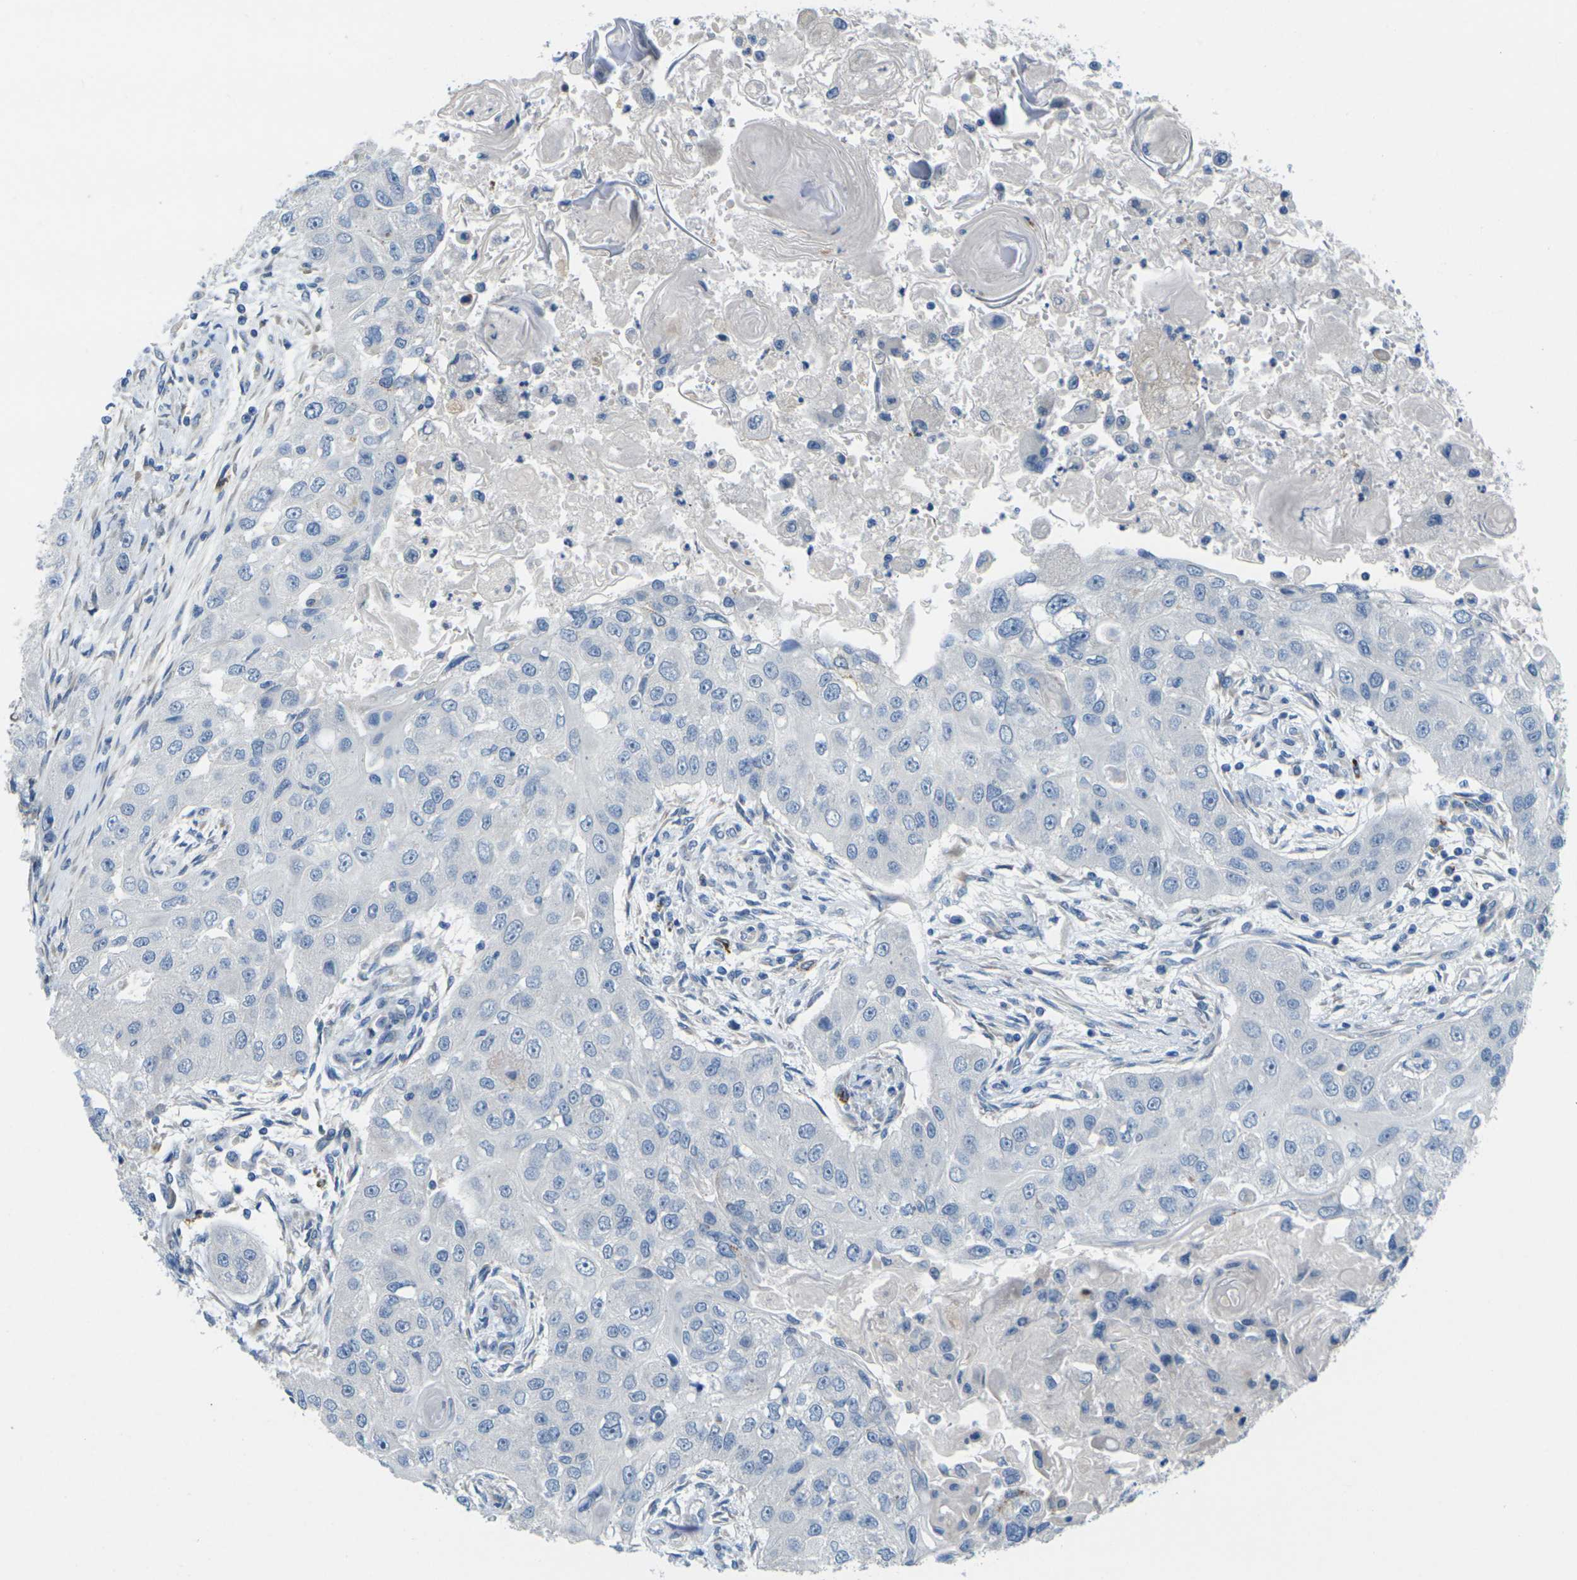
{"staining": {"intensity": "negative", "quantity": "none", "location": "none"}, "tissue": "head and neck cancer", "cell_type": "Tumor cells", "image_type": "cancer", "snomed": [{"axis": "morphology", "description": "Normal tissue, NOS"}, {"axis": "morphology", "description": "Squamous cell carcinoma, NOS"}, {"axis": "topography", "description": "Skeletal muscle"}, {"axis": "topography", "description": "Head-Neck"}], "caption": "Head and neck squamous cell carcinoma was stained to show a protein in brown. There is no significant staining in tumor cells. (DAB immunohistochemistry (IHC) visualized using brightfield microscopy, high magnification).", "gene": "CYP2C8", "patient": {"sex": "male", "age": 51}}